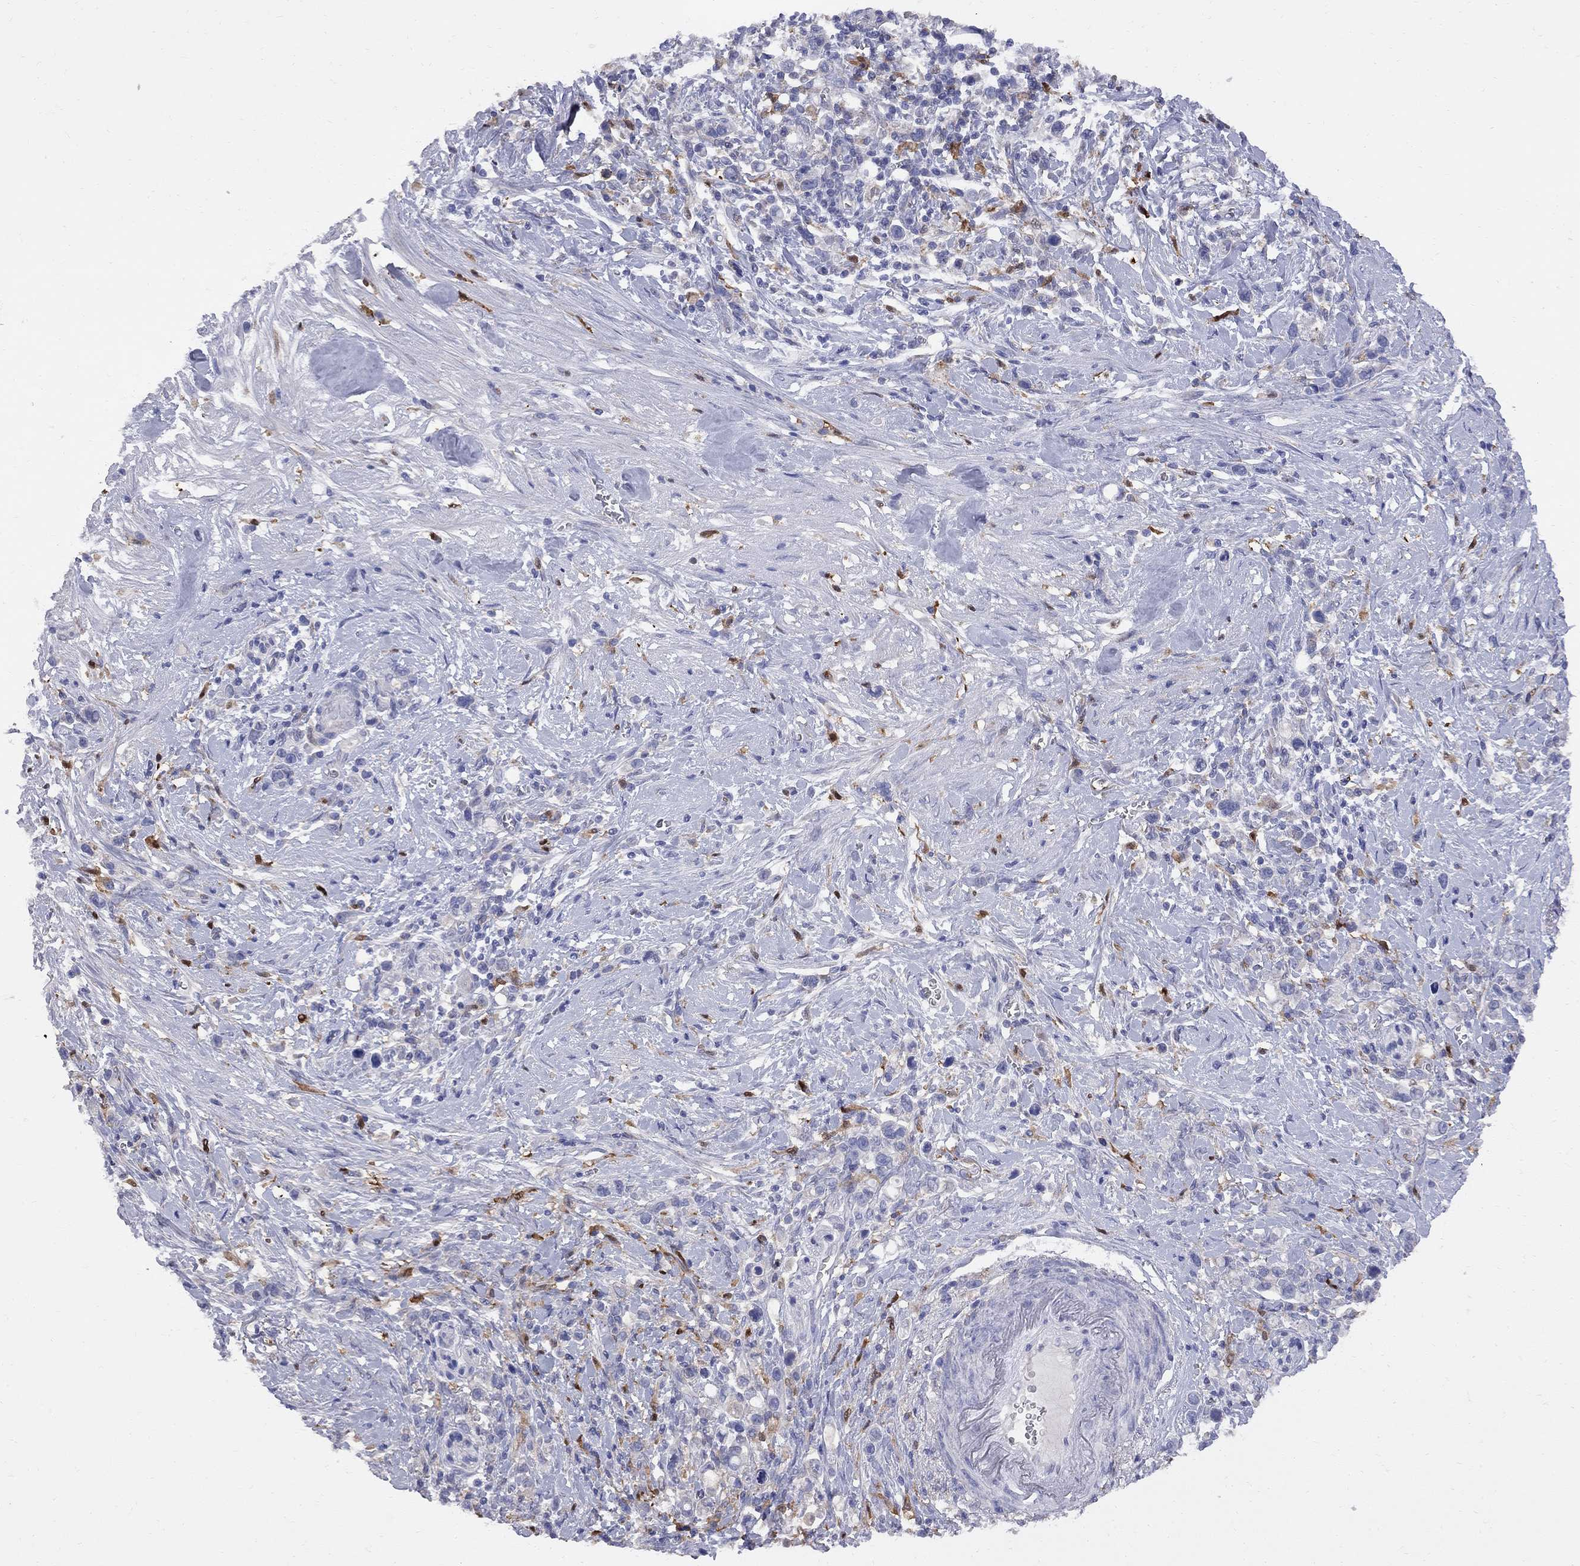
{"staining": {"intensity": "weak", "quantity": "<25%", "location": "cytoplasmic/membranous"}, "tissue": "stomach cancer", "cell_type": "Tumor cells", "image_type": "cancer", "snomed": [{"axis": "morphology", "description": "Adenocarcinoma, NOS"}, {"axis": "topography", "description": "Stomach"}], "caption": "A high-resolution image shows immunohistochemistry (IHC) staining of adenocarcinoma (stomach), which demonstrates no significant positivity in tumor cells.", "gene": "MTHFR", "patient": {"sex": "male", "age": 63}}